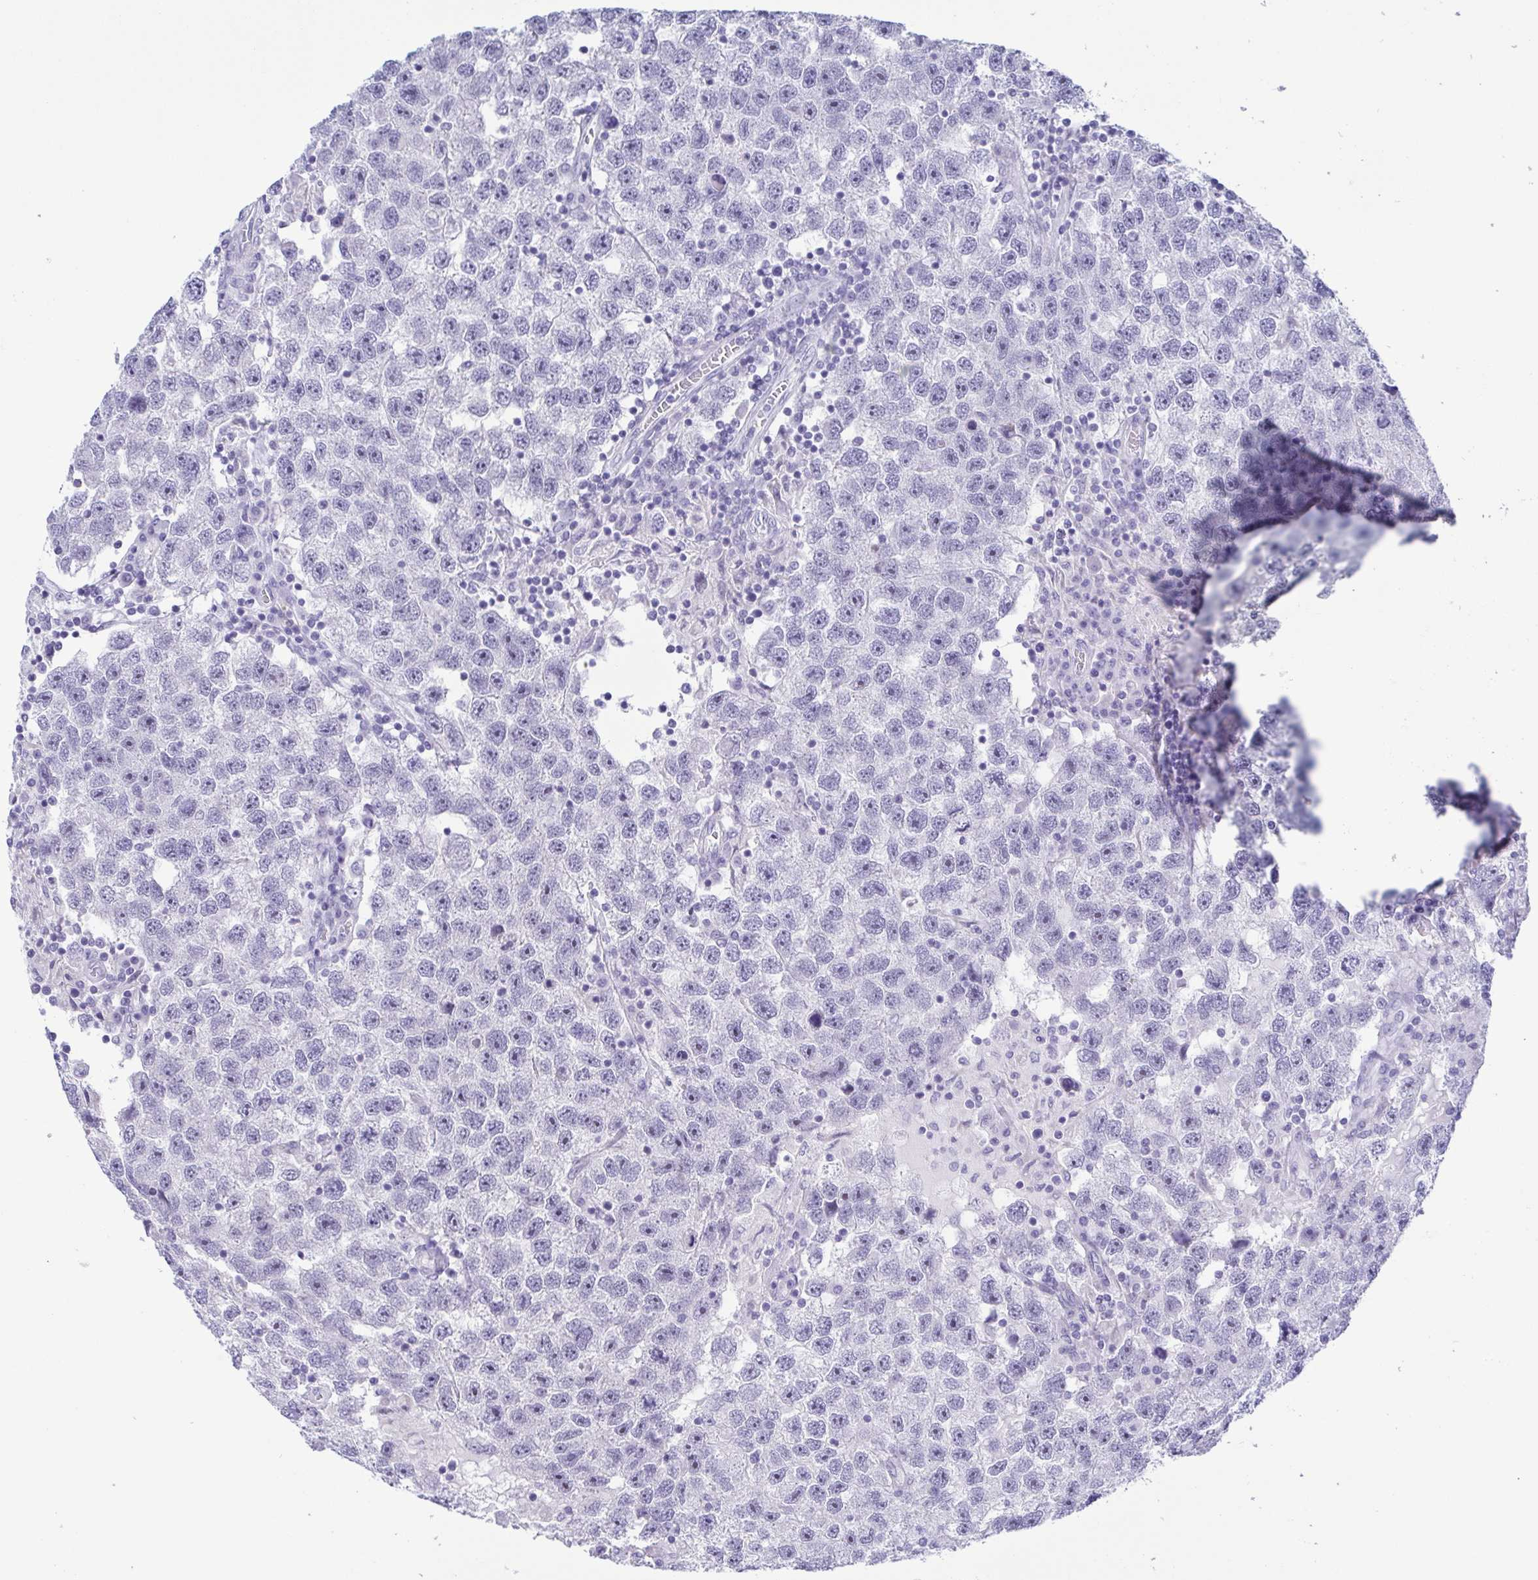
{"staining": {"intensity": "moderate", "quantity": "<25%", "location": "nuclear"}, "tissue": "testis cancer", "cell_type": "Tumor cells", "image_type": "cancer", "snomed": [{"axis": "morphology", "description": "Seminoma, NOS"}, {"axis": "topography", "description": "Testis"}], "caption": "Moderate nuclear staining for a protein is appreciated in approximately <25% of tumor cells of seminoma (testis) using immunohistochemistry (IHC).", "gene": "MYL7", "patient": {"sex": "male", "age": 26}}